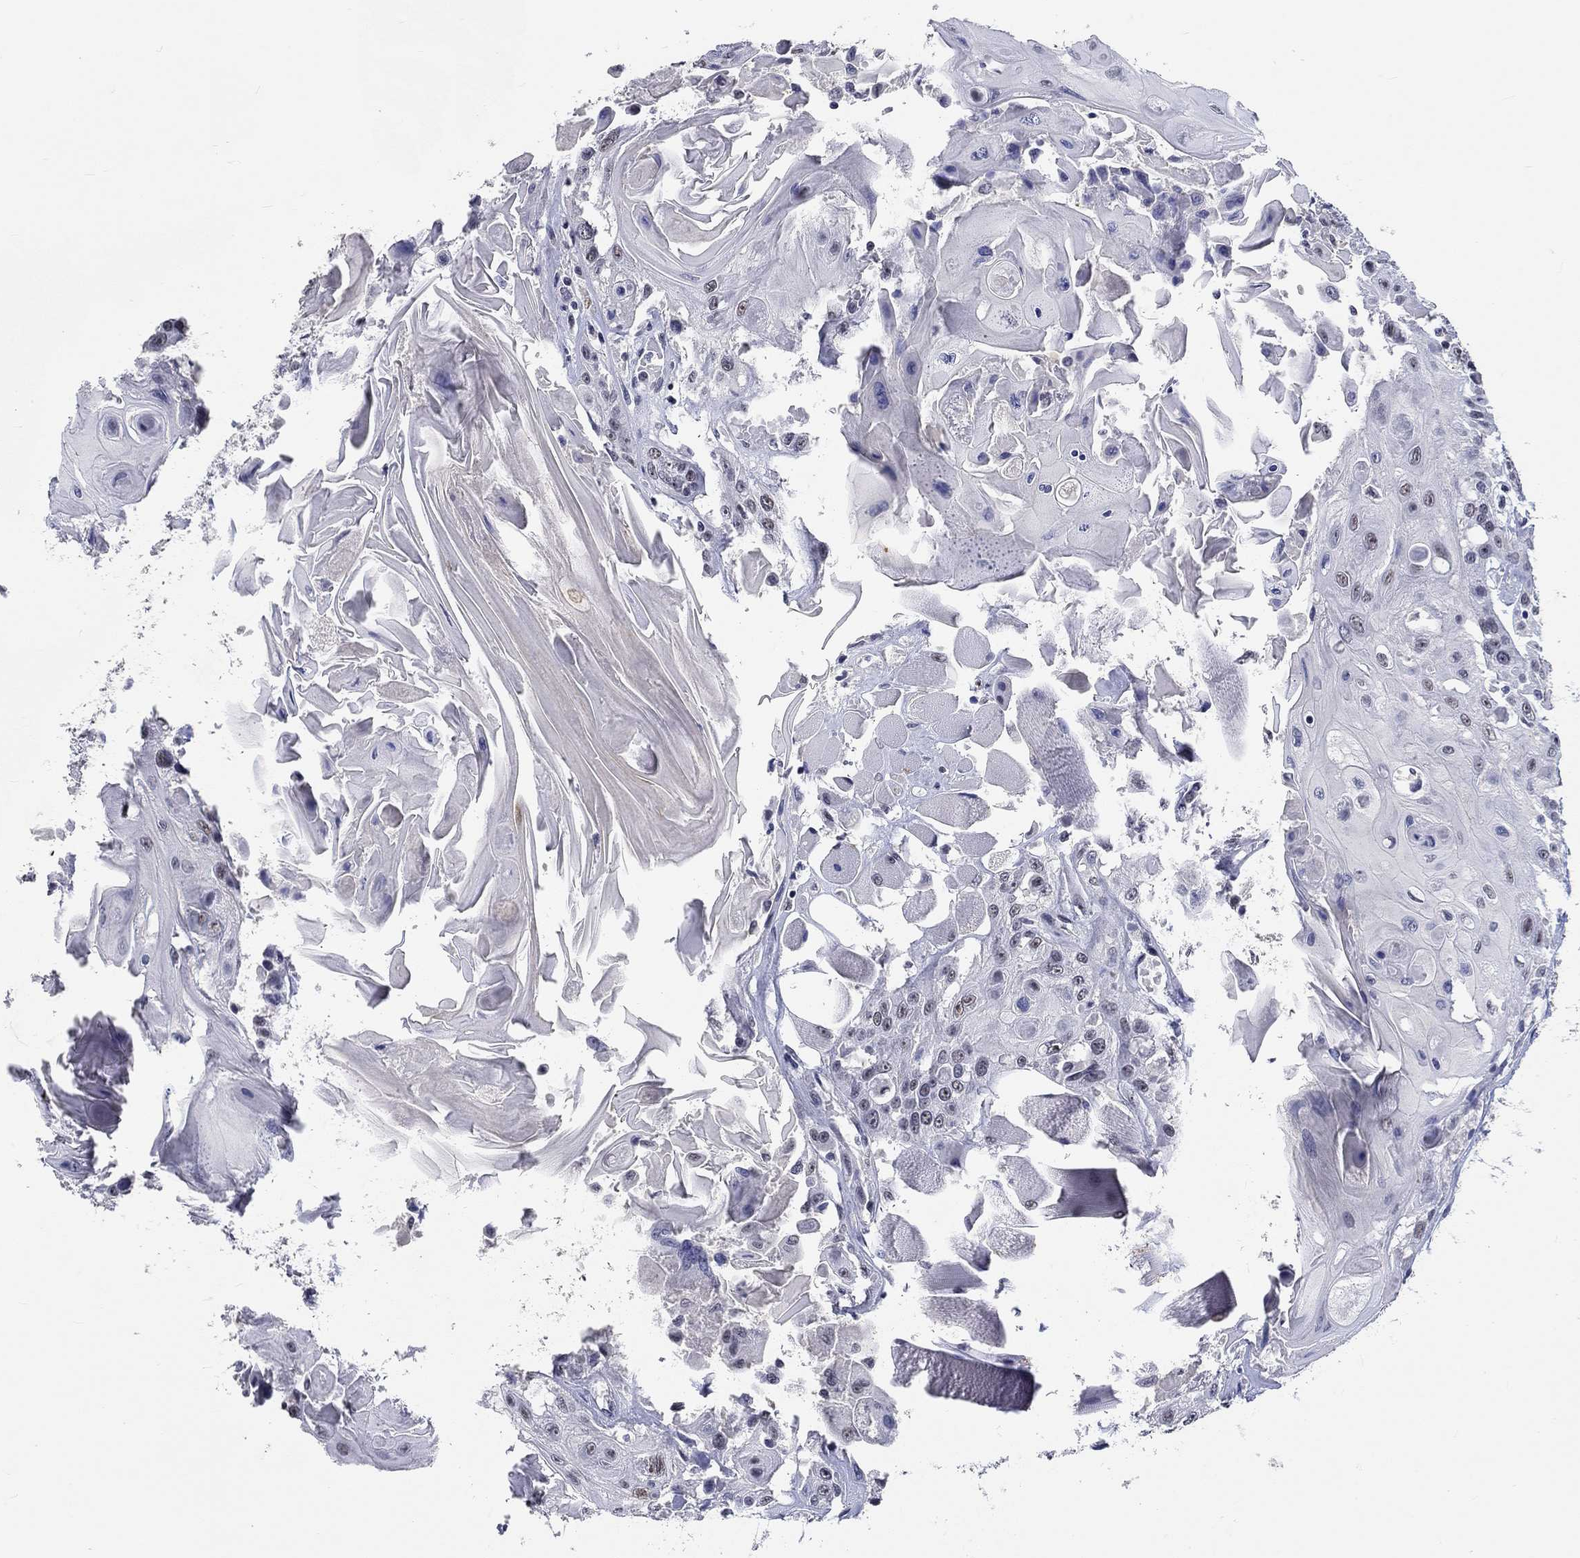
{"staining": {"intensity": "negative", "quantity": "none", "location": "none"}, "tissue": "head and neck cancer", "cell_type": "Tumor cells", "image_type": "cancer", "snomed": [{"axis": "morphology", "description": "Squamous cell carcinoma, NOS"}, {"axis": "topography", "description": "Head-Neck"}], "caption": "The immunohistochemistry histopathology image has no significant expression in tumor cells of head and neck squamous cell carcinoma tissue.", "gene": "GRIN1", "patient": {"sex": "female", "age": 59}}